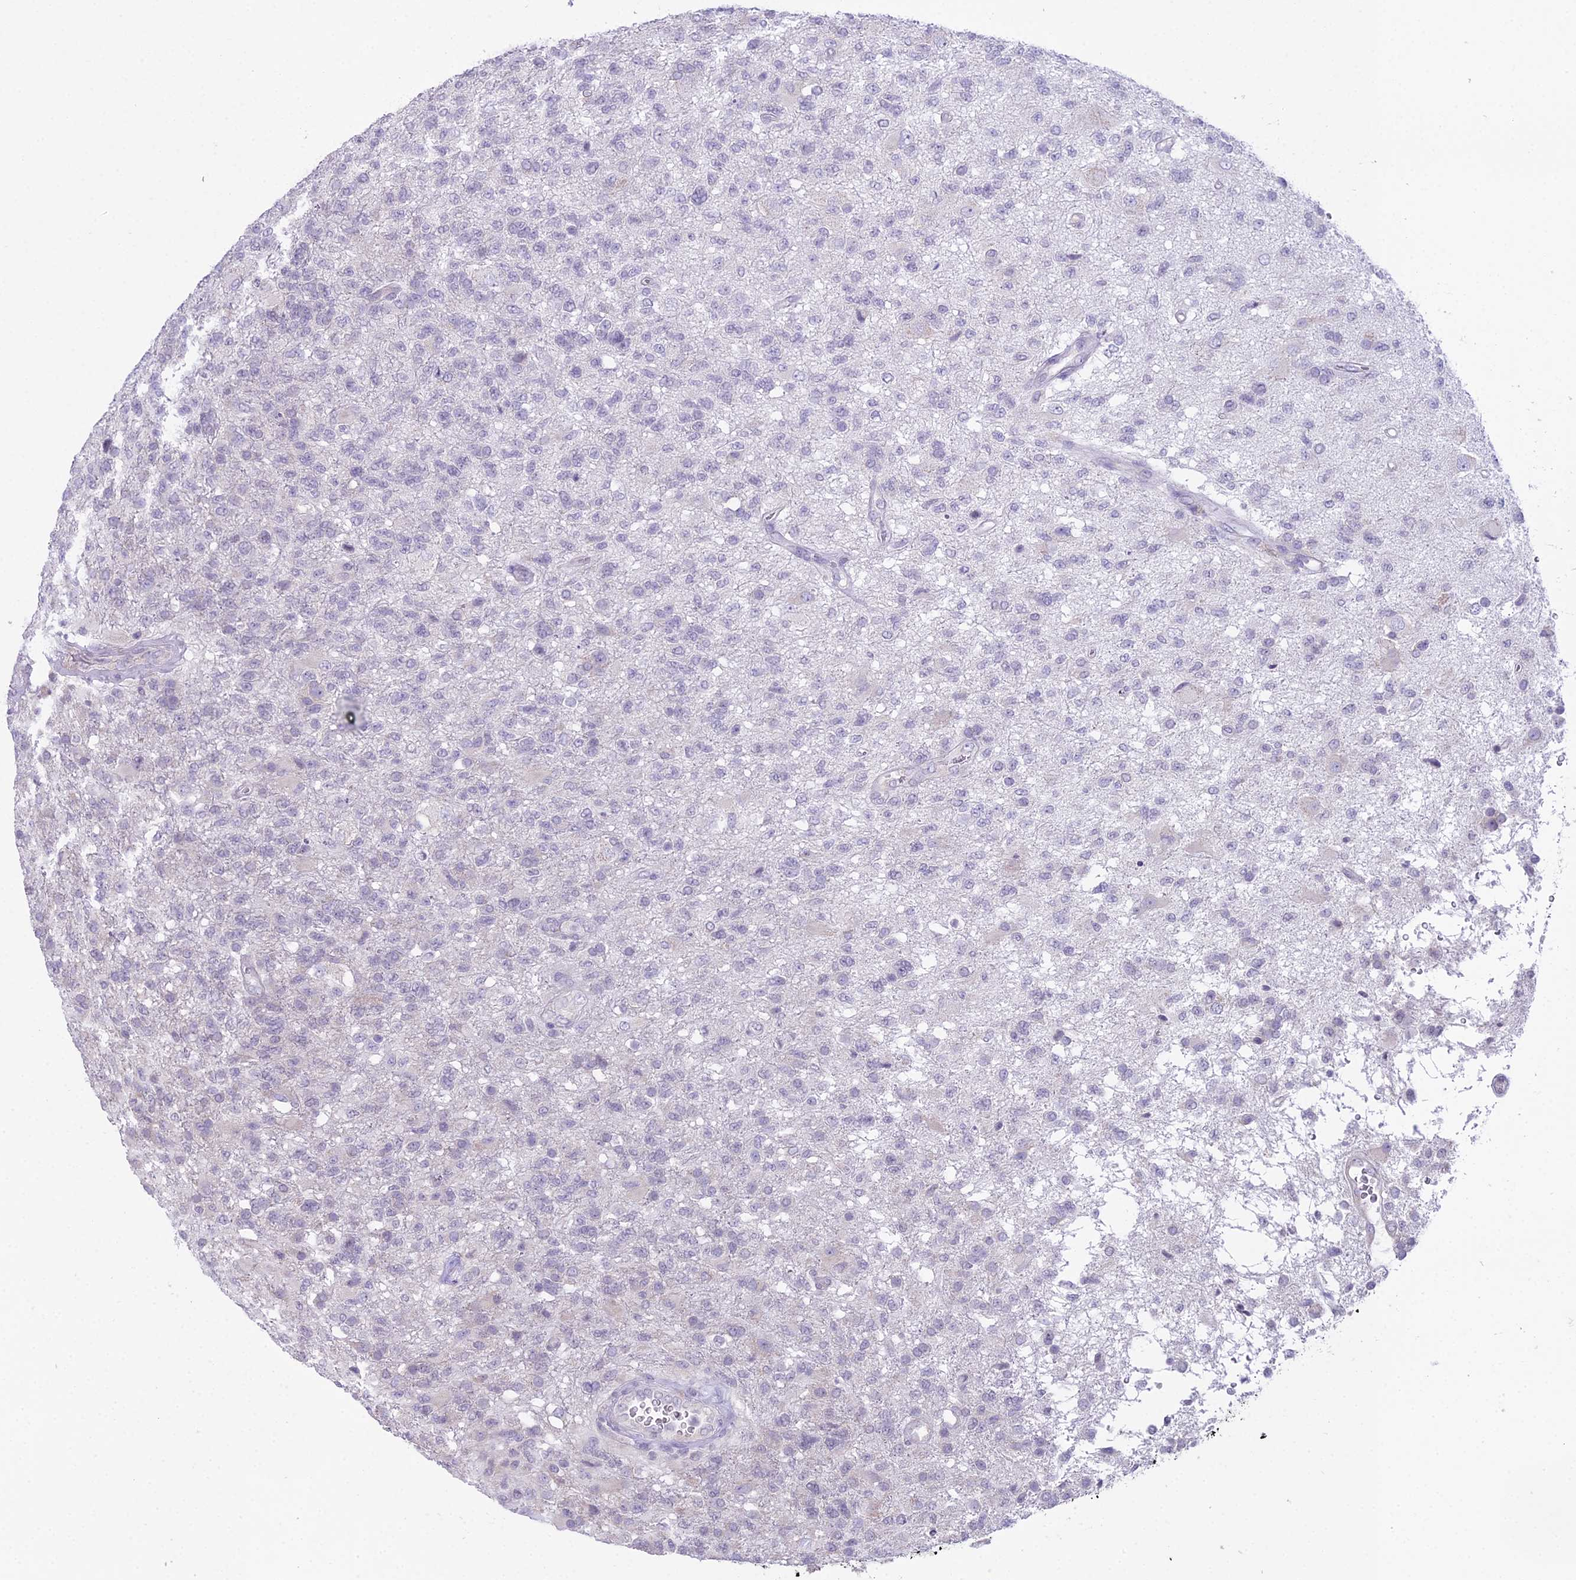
{"staining": {"intensity": "negative", "quantity": "none", "location": "none"}, "tissue": "glioma", "cell_type": "Tumor cells", "image_type": "cancer", "snomed": [{"axis": "morphology", "description": "Glioma, malignant, High grade"}, {"axis": "topography", "description": "Brain"}], "caption": "The photomicrograph shows no significant expression in tumor cells of malignant glioma (high-grade).", "gene": "RPS26", "patient": {"sex": "male", "age": 56}}